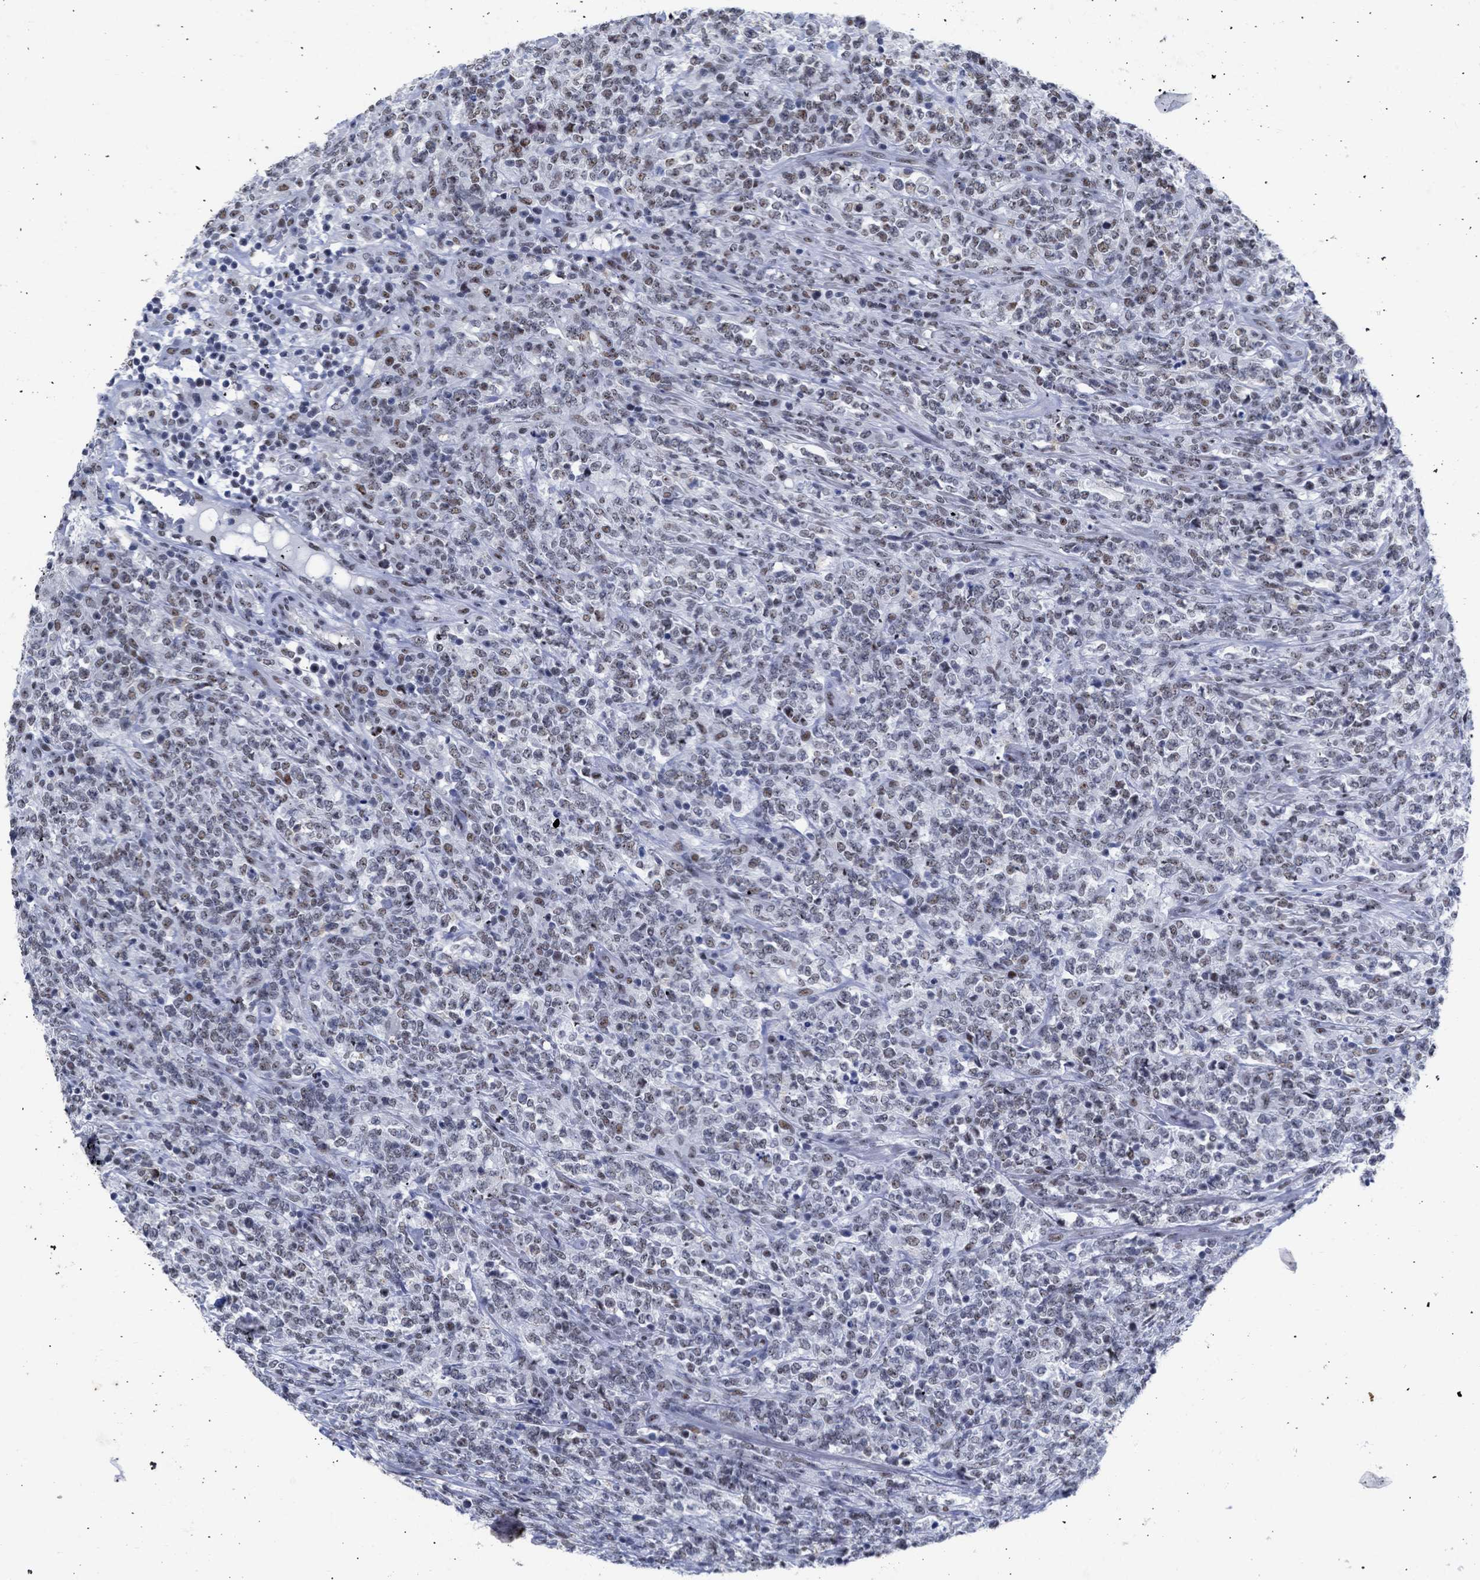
{"staining": {"intensity": "weak", "quantity": "25%-75%", "location": "nuclear"}, "tissue": "lymphoma", "cell_type": "Tumor cells", "image_type": "cancer", "snomed": [{"axis": "morphology", "description": "Malignant lymphoma, non-Hodgkin's type, High grade"}, {"axis": "topography", "description": "Soft tissue"}], "caption": "Immunohistochemistry (DAB) staining of lymphoma displays weak nuclear protein expression in about 25%-75% of tumor cells.", "gene": "DDX41", "patient": {"sex": "male", "age": 18}}